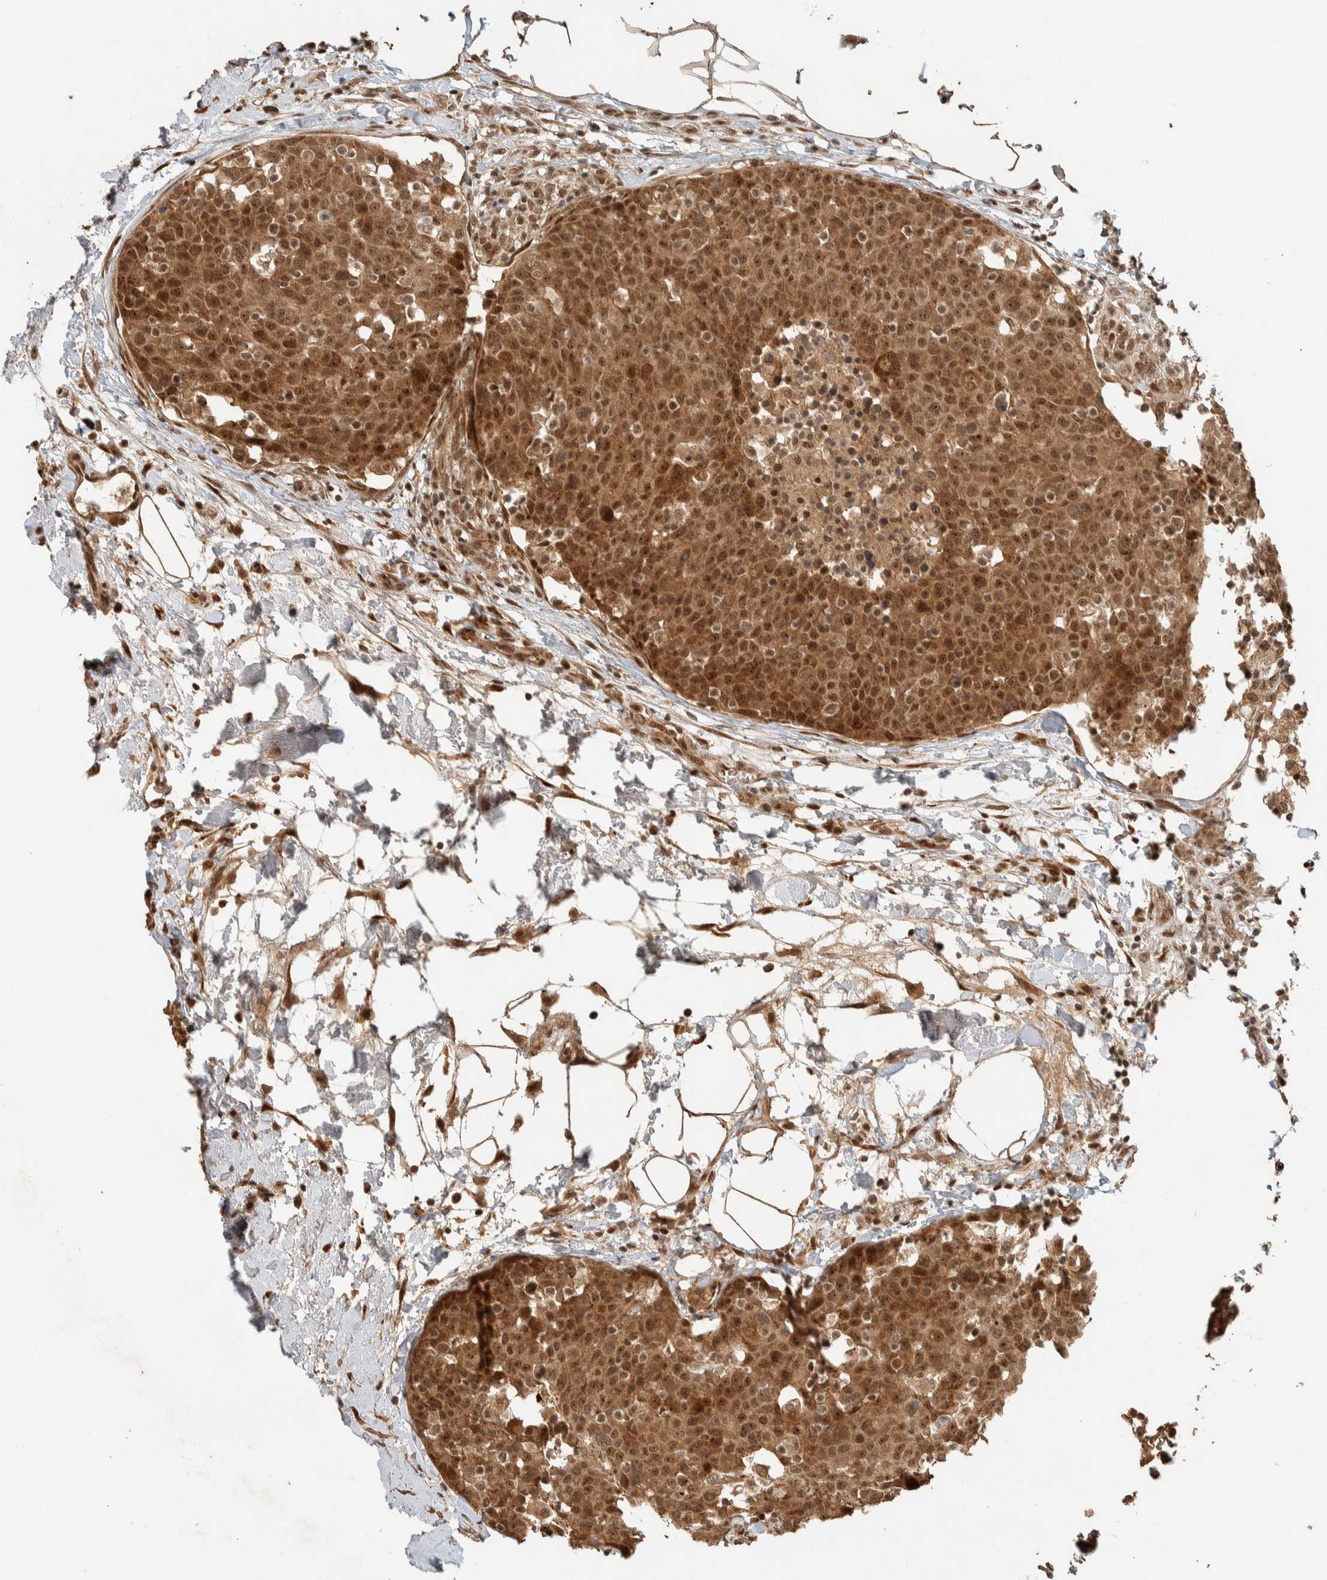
{"staining": {"intensity": "strong", "quantity": ">75%", "location": "cytoplasmic/membranous,nuclear"}, "tissue": "breast cancer", "cell_type": "Tumor cells", "image_type": "cancer", "snomed": [{"axis": "morphology", "description": "Normal tissue, NOS"}, {"axis": "morphology", "description": "Duct carcinoma"}, {"axis": "topography", "description": "Breast"}], "caption": "Brown immunohistochemical staining in intraductal carcinoma (breast) reveals strong cytoplasmic/membranous and nuclear expression in about >75% of tumor cells.", "gene": "ZBTB2", "patient": {"sex": "female", "age": 37}}